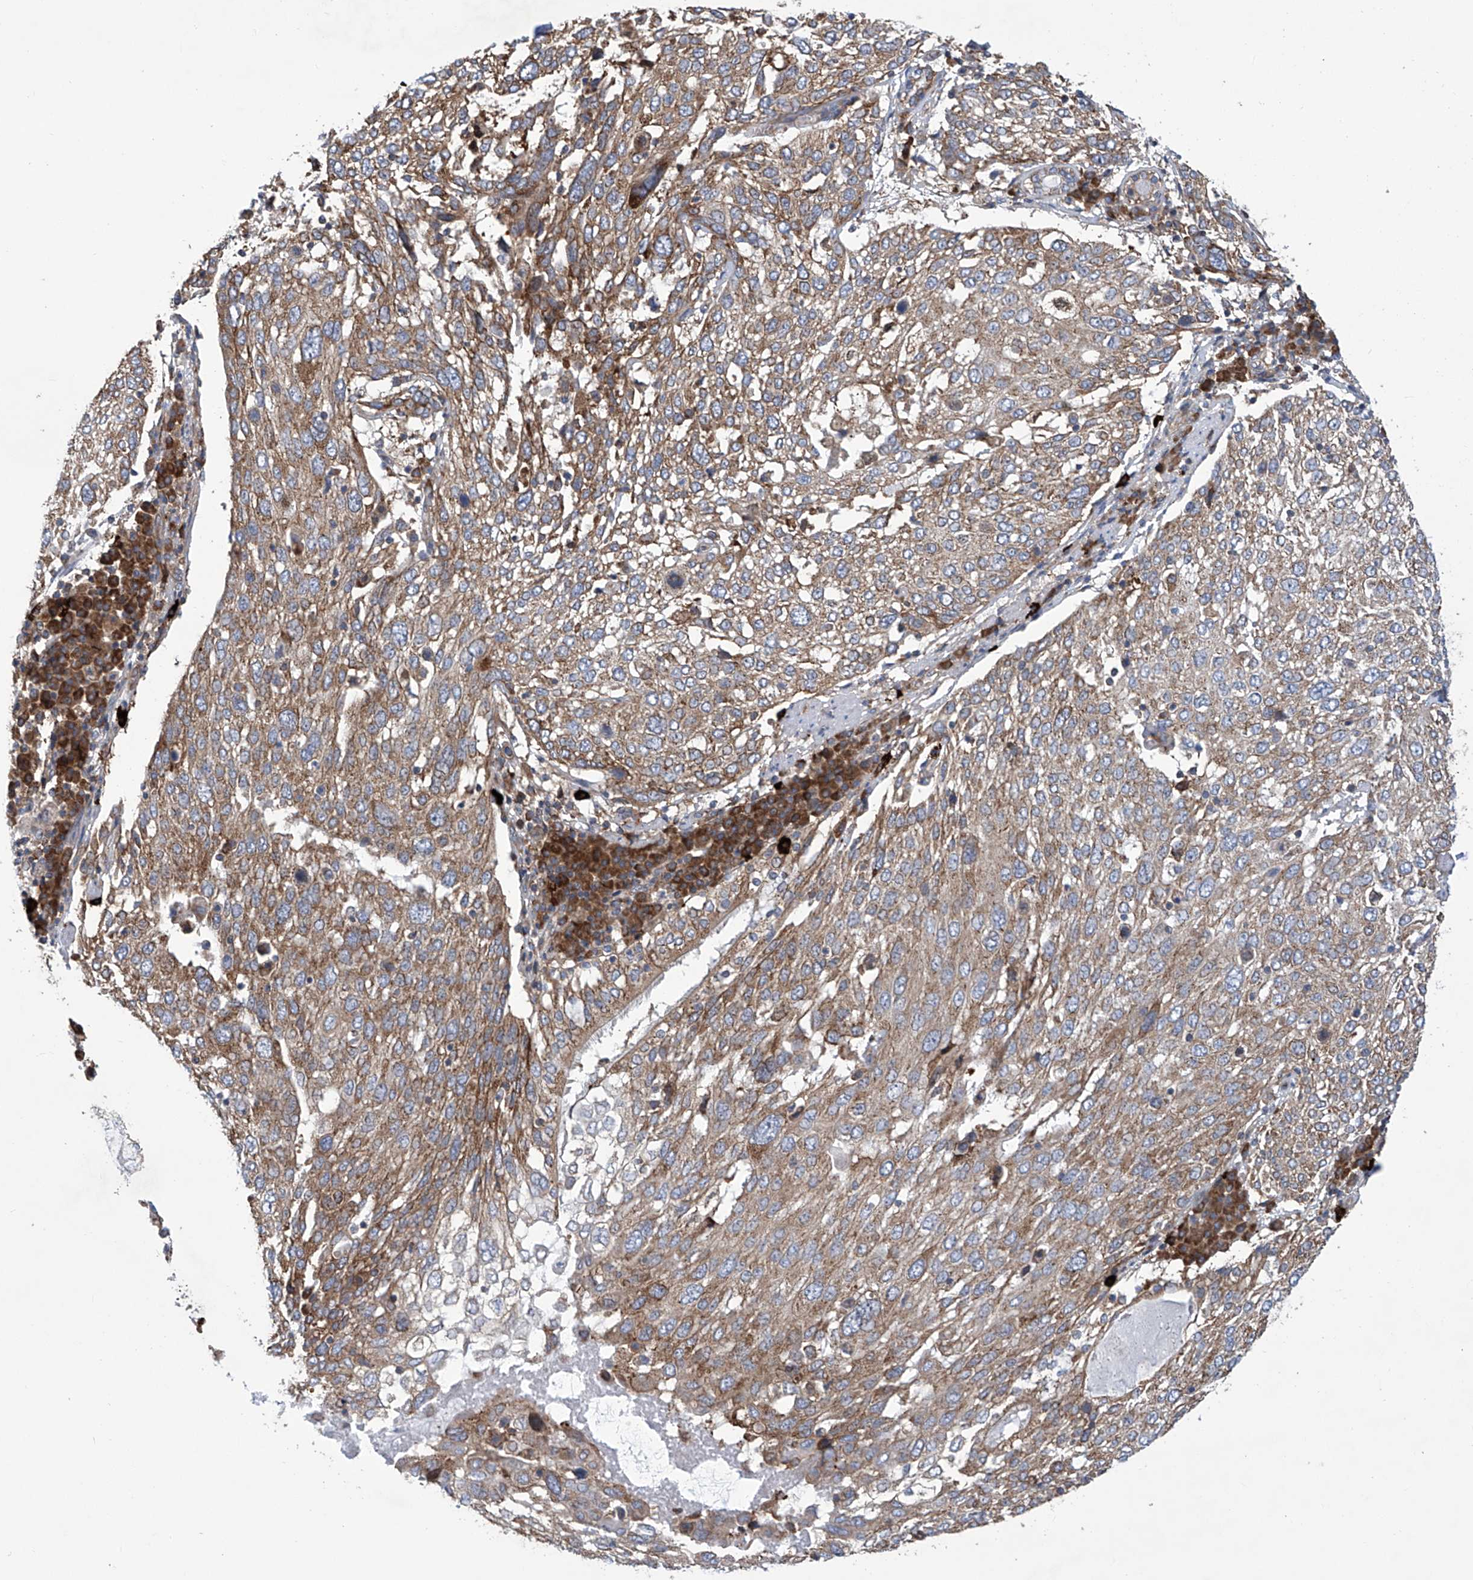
{"staining": {"intensity": "moderate", "quantity": ">75%", "location": "cytoplasmic/membranous"}, "tissue": "lung cancer", "cell_type": "Tumor cells", "image_type": "cancer", "snomed": [{"axis": "morphology", "description": "Squamous cell carcinoma, NOS"}, {"axis": "topography", "description": "Lung"}], "caption": "Lung cancer tissue demonstrates moderate cytoplasmic/membranous expression in about >75% of tumor cells (IHC, brightfield microscopy, high magnification).", "gene": "SENP2", "patient": {"sex": "male", "age": 65}}